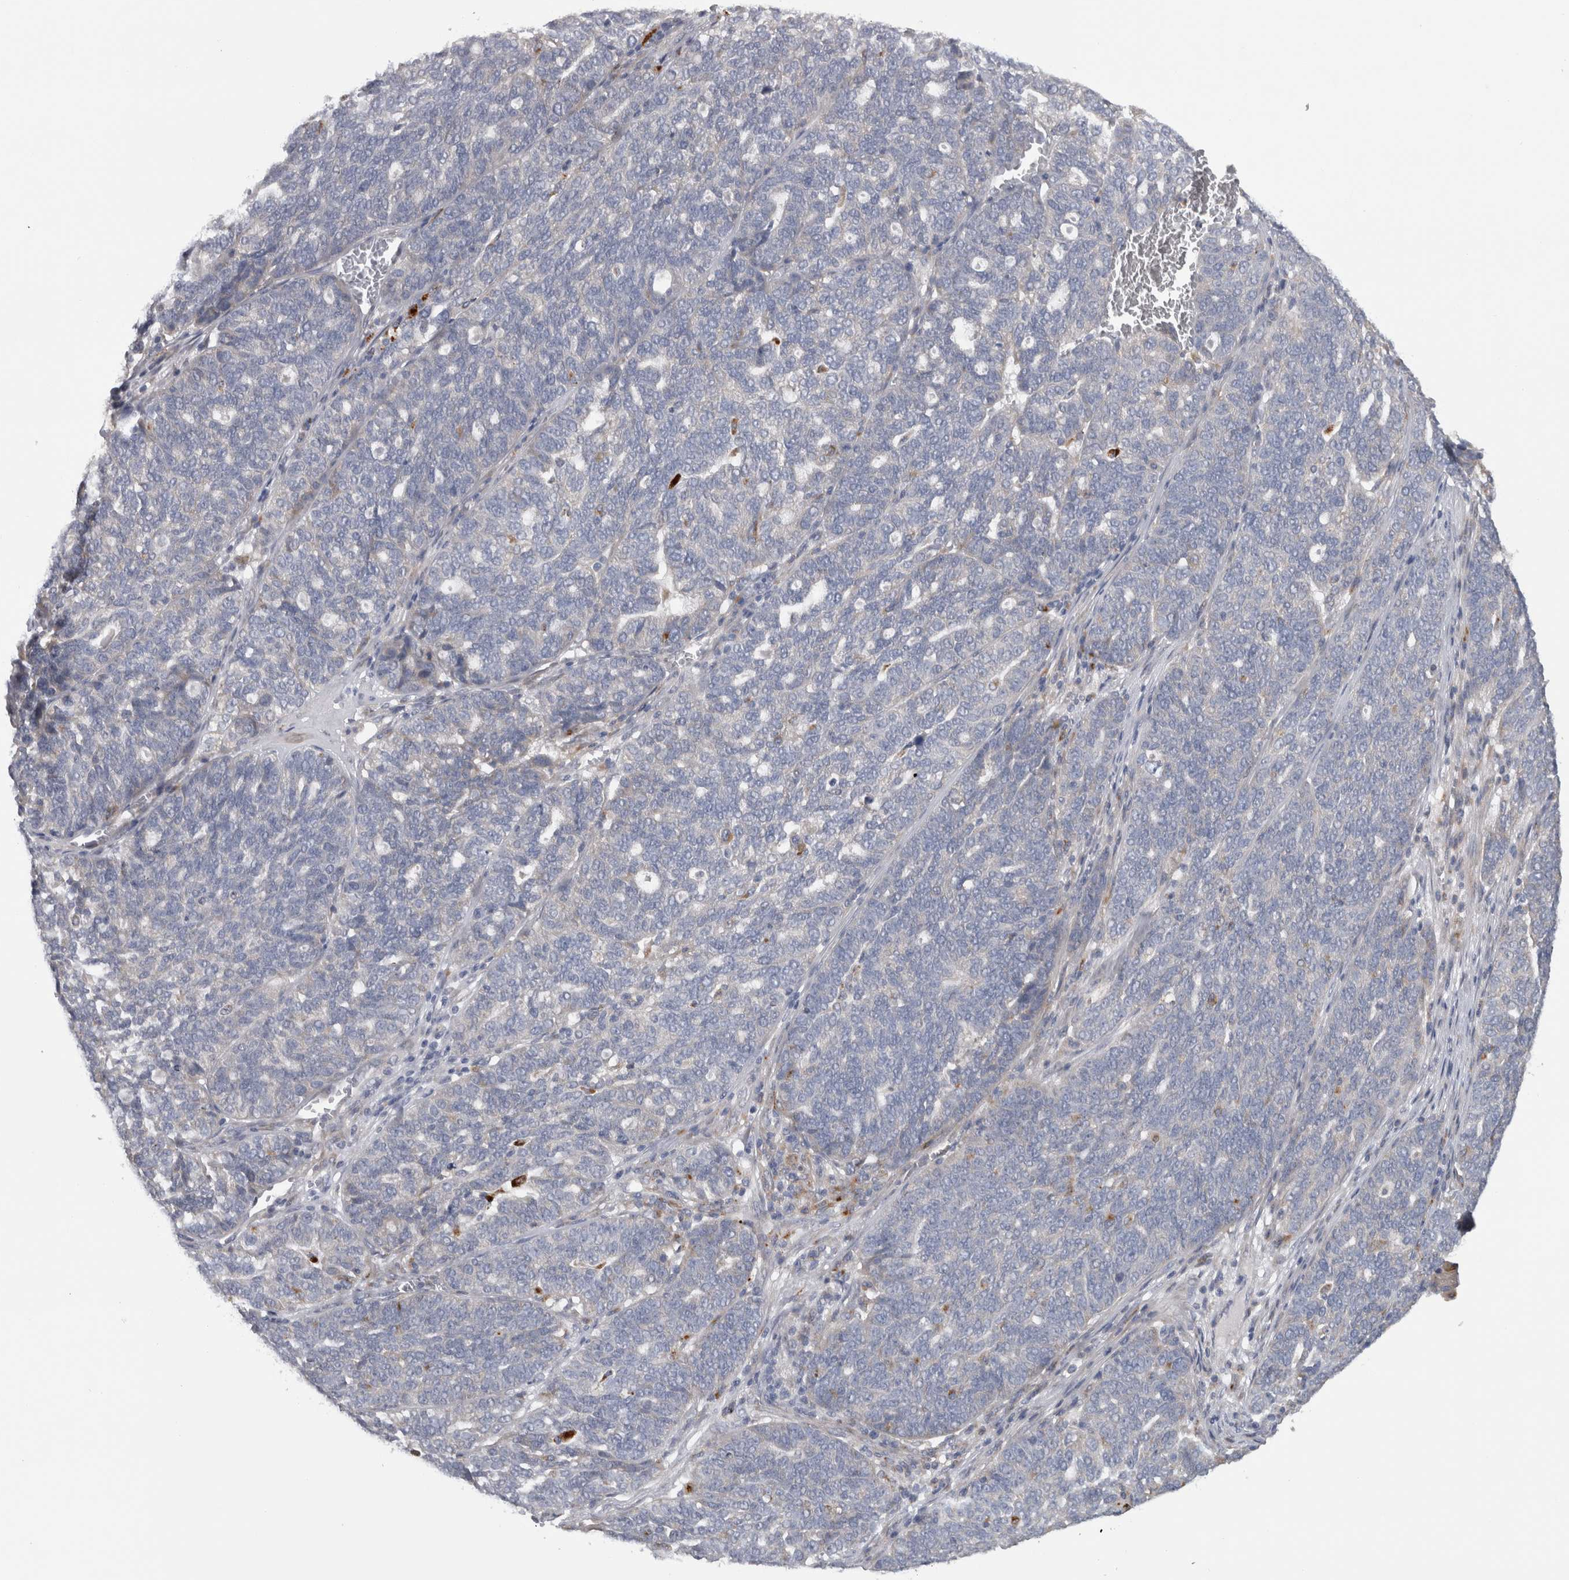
{"staining": {"intensity": "negative", "quantity": "none", "location": "none"}, "tissue": "ovarian cancer", "cell_type": "Tumor cells", "image_type": "cancer", "snomed": [{"axis": "morphology", "description": "Cystadenocarcinoma, serous, NOS"}, {"axis": "topography", "description": "Ovary"}], "caption": "An image of human ovarian cancer is negative for staining in tumor cells.", "gene": "ATXN2", "patient": {"sex": "female", "age": 59}}